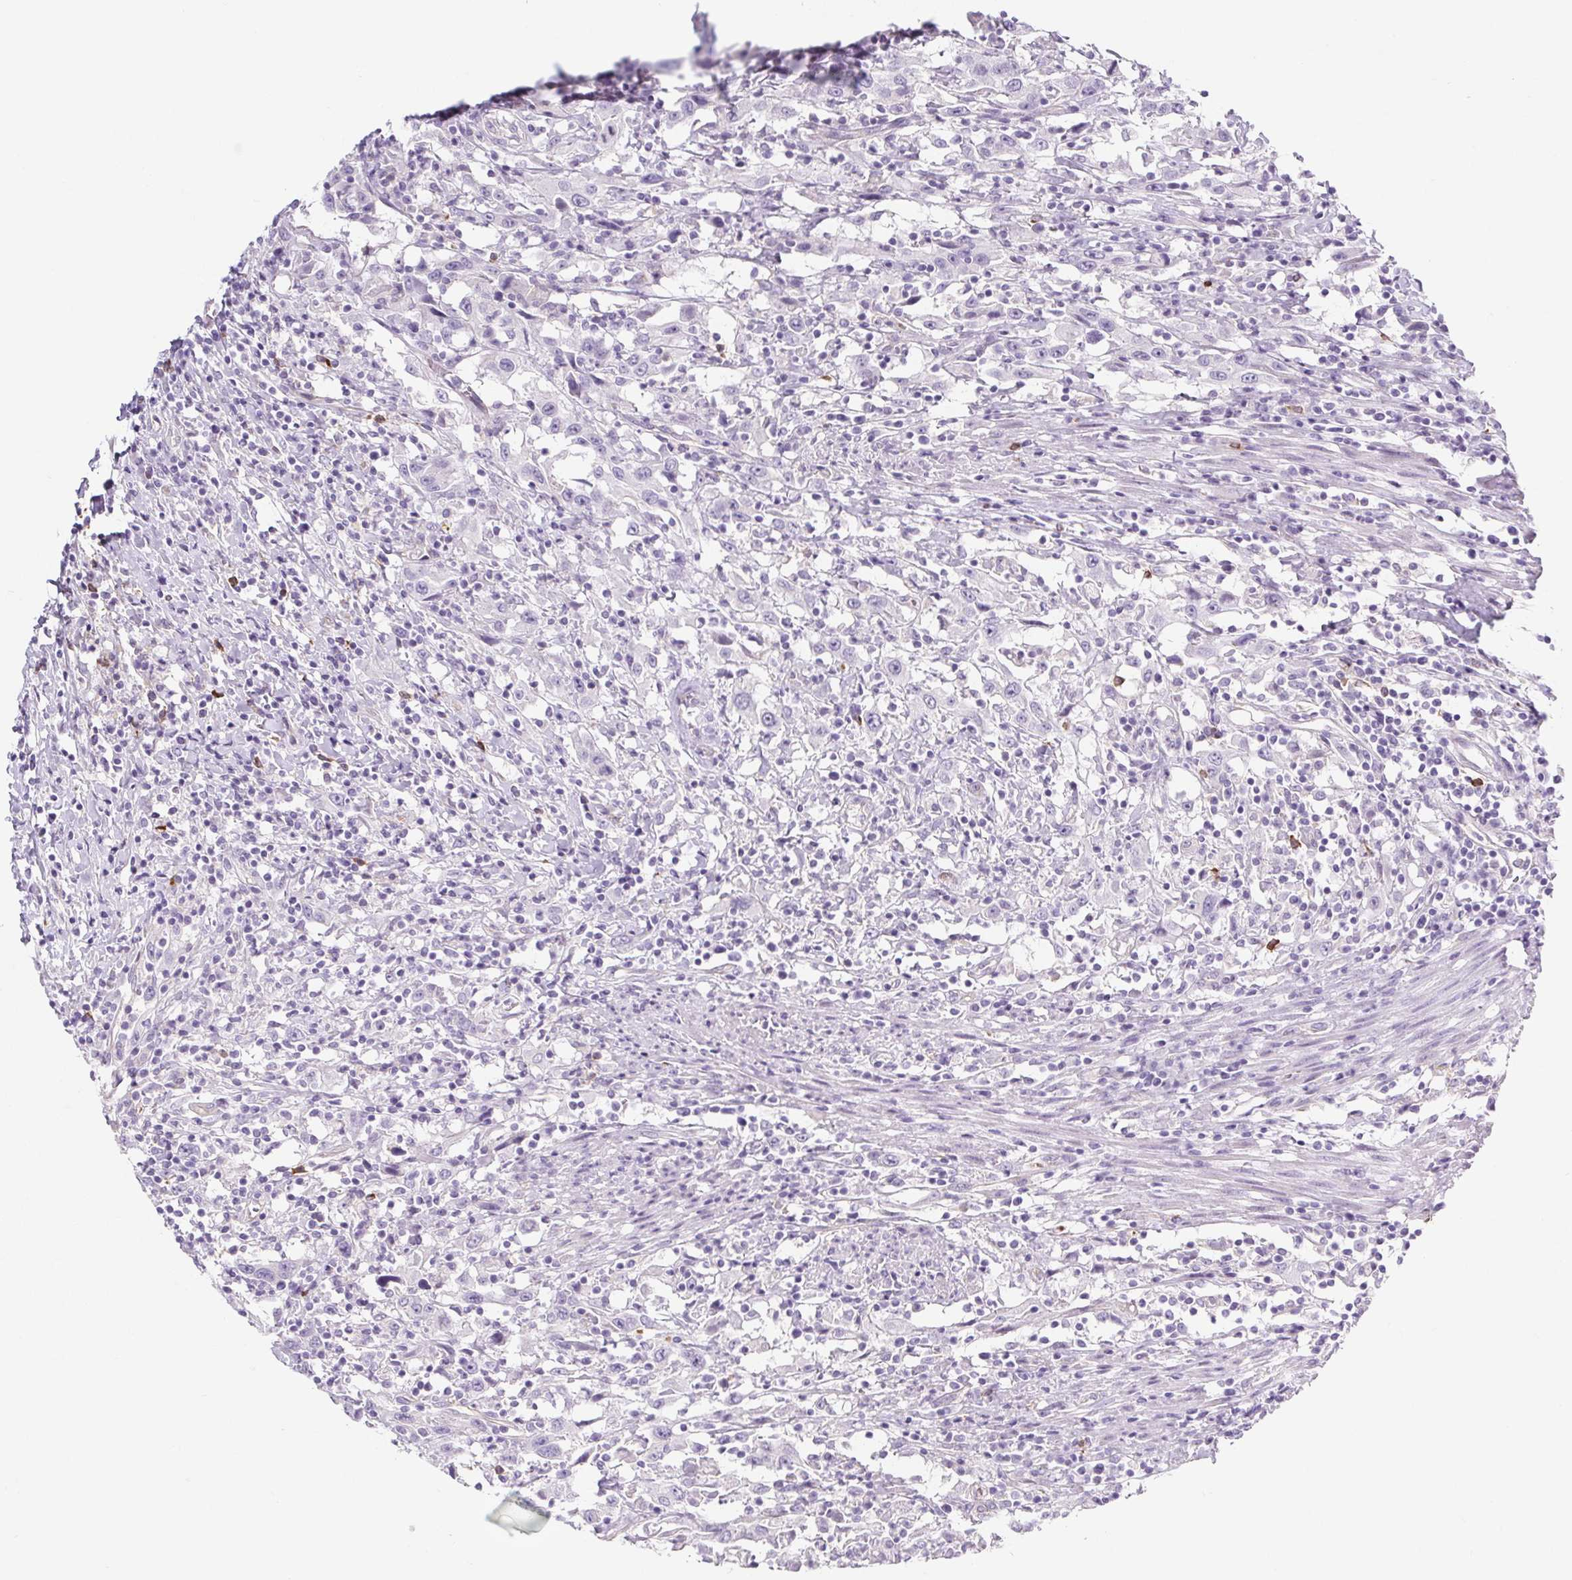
{"staining": {"intensity": "negative", "quantity": "none", "location": "none"}, "tissue": "urothelial cancer", "cell_type": "Tumor cells", "image_type": "cancer", "snomed": [{"axis": "morphology", "description": "Urothelial carcinoma, High grade"}, {"axis": "topography", "description": "Urinary bladder"}], "caption": "Micrograph shows no significant protein expression in tumor cells of urothelial carcinoma (high-grade).", "gene": "BCAS1", "patient": {"sex": "male", "age": 61}}